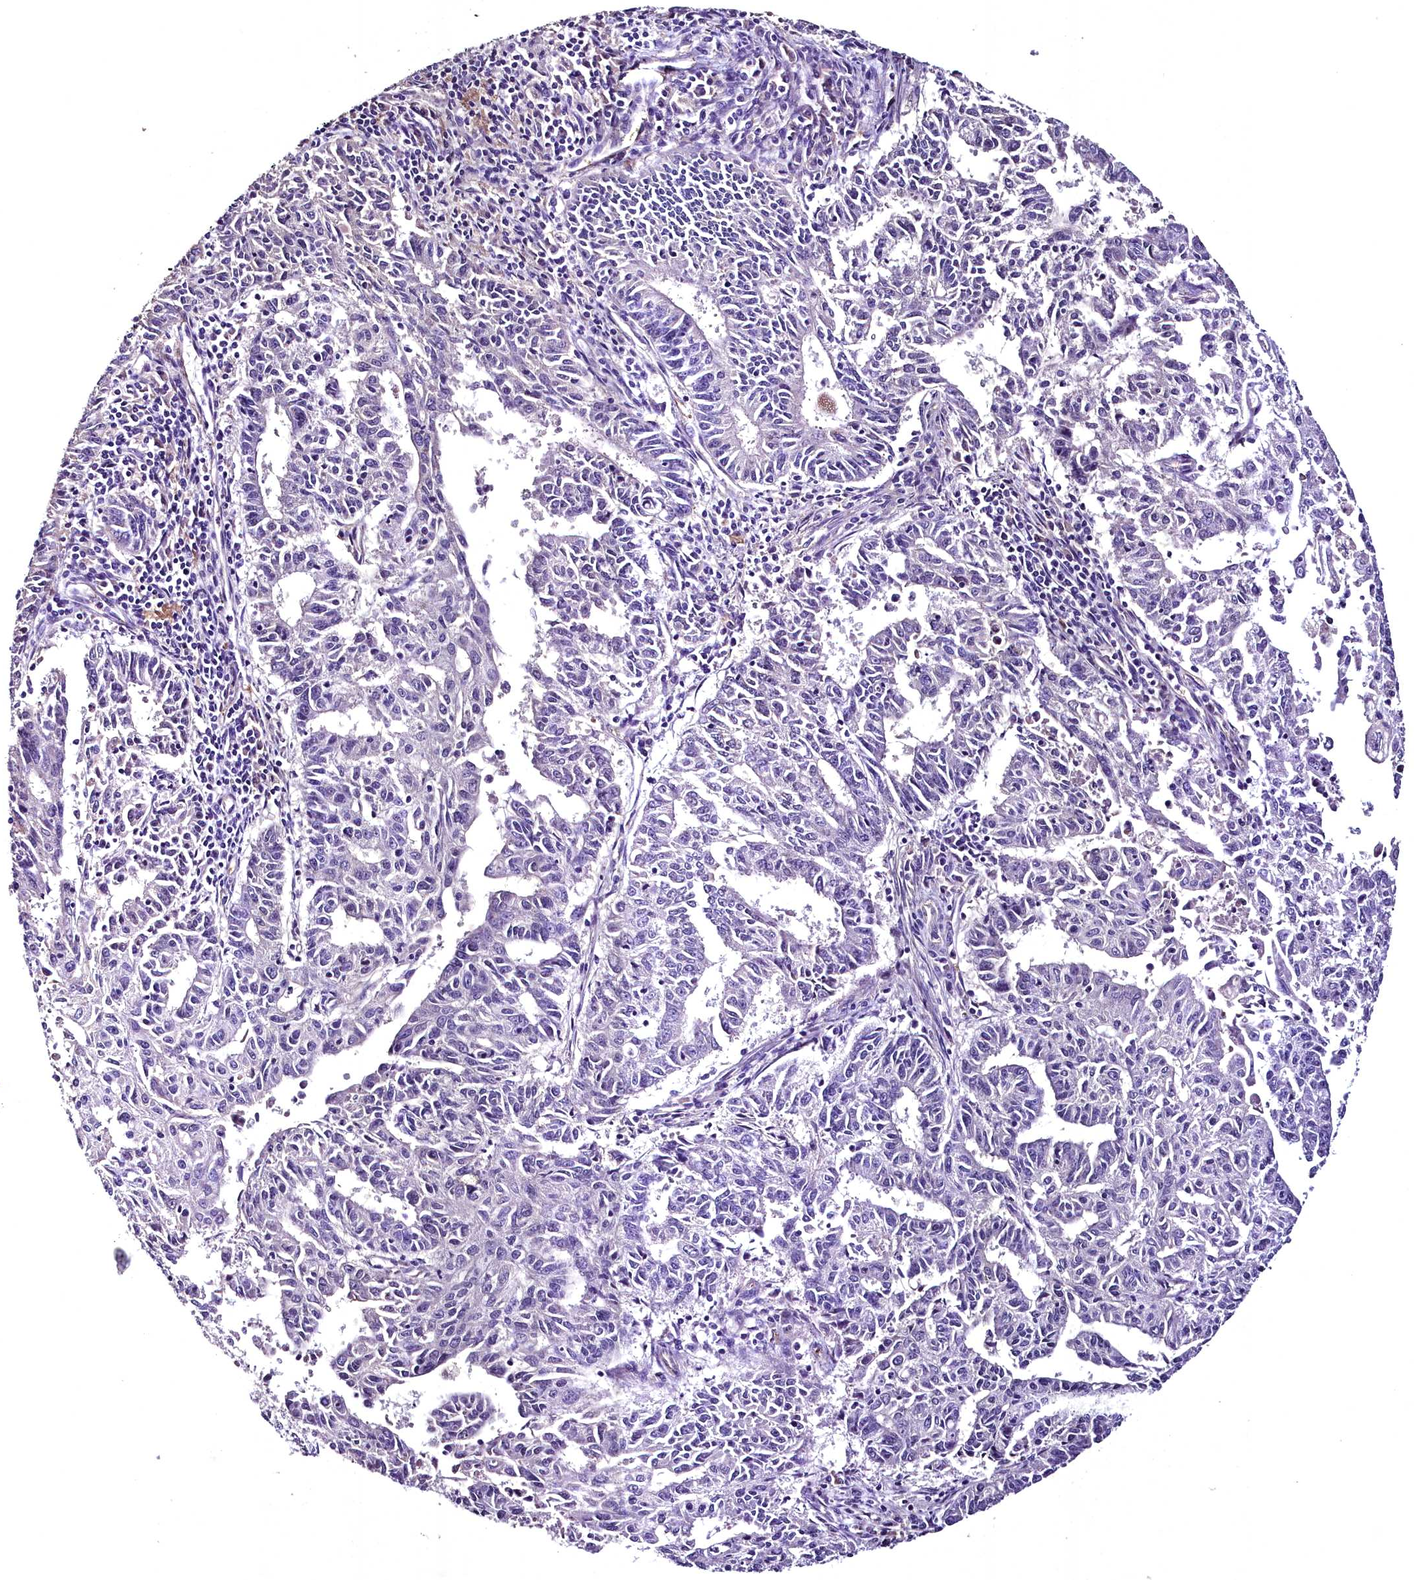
{"staining": {"intensity": "negative", "quantity": "none", "location": "none"}, "tissue": "endometrial cancer", "cell_type": "Tumor cells", "image_type": "cancer", "snomed": [{"axis": "morphology", "description": "Adenocarcinoma, NOS"}, {"axis": "topography", "description": "Endometrium"}], "caption": "A micrograph of adenocarcinoma (endometrial) stained for a protein exhibits no brown staining in tumor cells.", "gene": "MS4A18", "patient": {"sex": "female", "age": 59}}